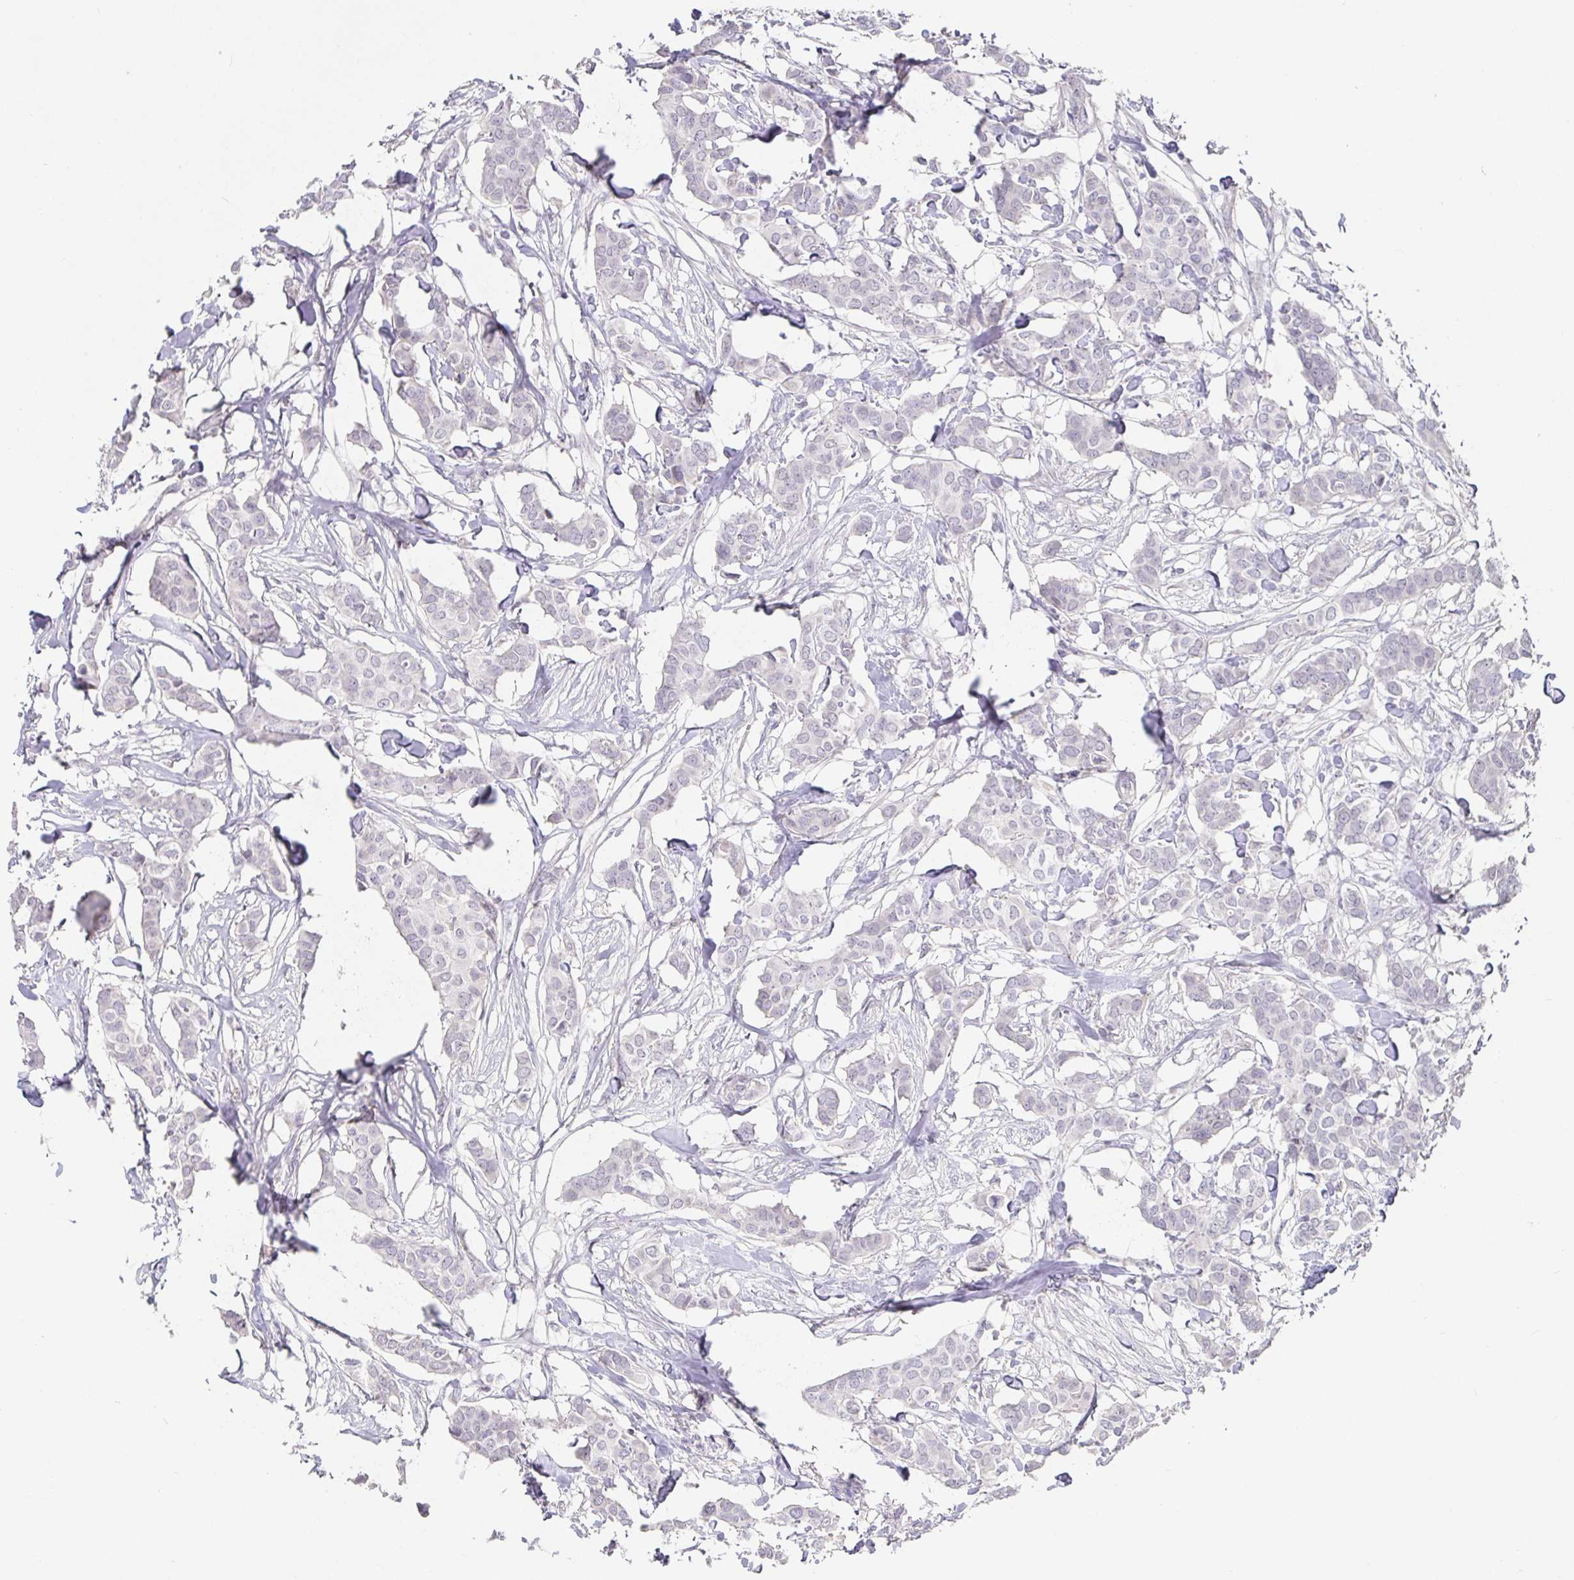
{"staining": {"intensity": "negative", "quantity": "none", "location": "none"}, "tissue": "breast cancer", "cell_type": "Tumor cells", "image_type": "cancer", "snomed": [{"axis": "morphology", "description": "Duct carcinoma"}, {"axis": "topography", "description": "Breast"}], "caption": "Immunohistochemistry (IHC) of human intraductal carcinoma (breast) reveals no positivity in tumor cells. Brightfield microscopy of immunohistochemistry stained with DAB (3,3'-diaminobenzidine) (brown) and hematoxylin (blue), captured at high magnification.", "gene": "PDX1", "patient": {"sex": "female", "age": 62}}